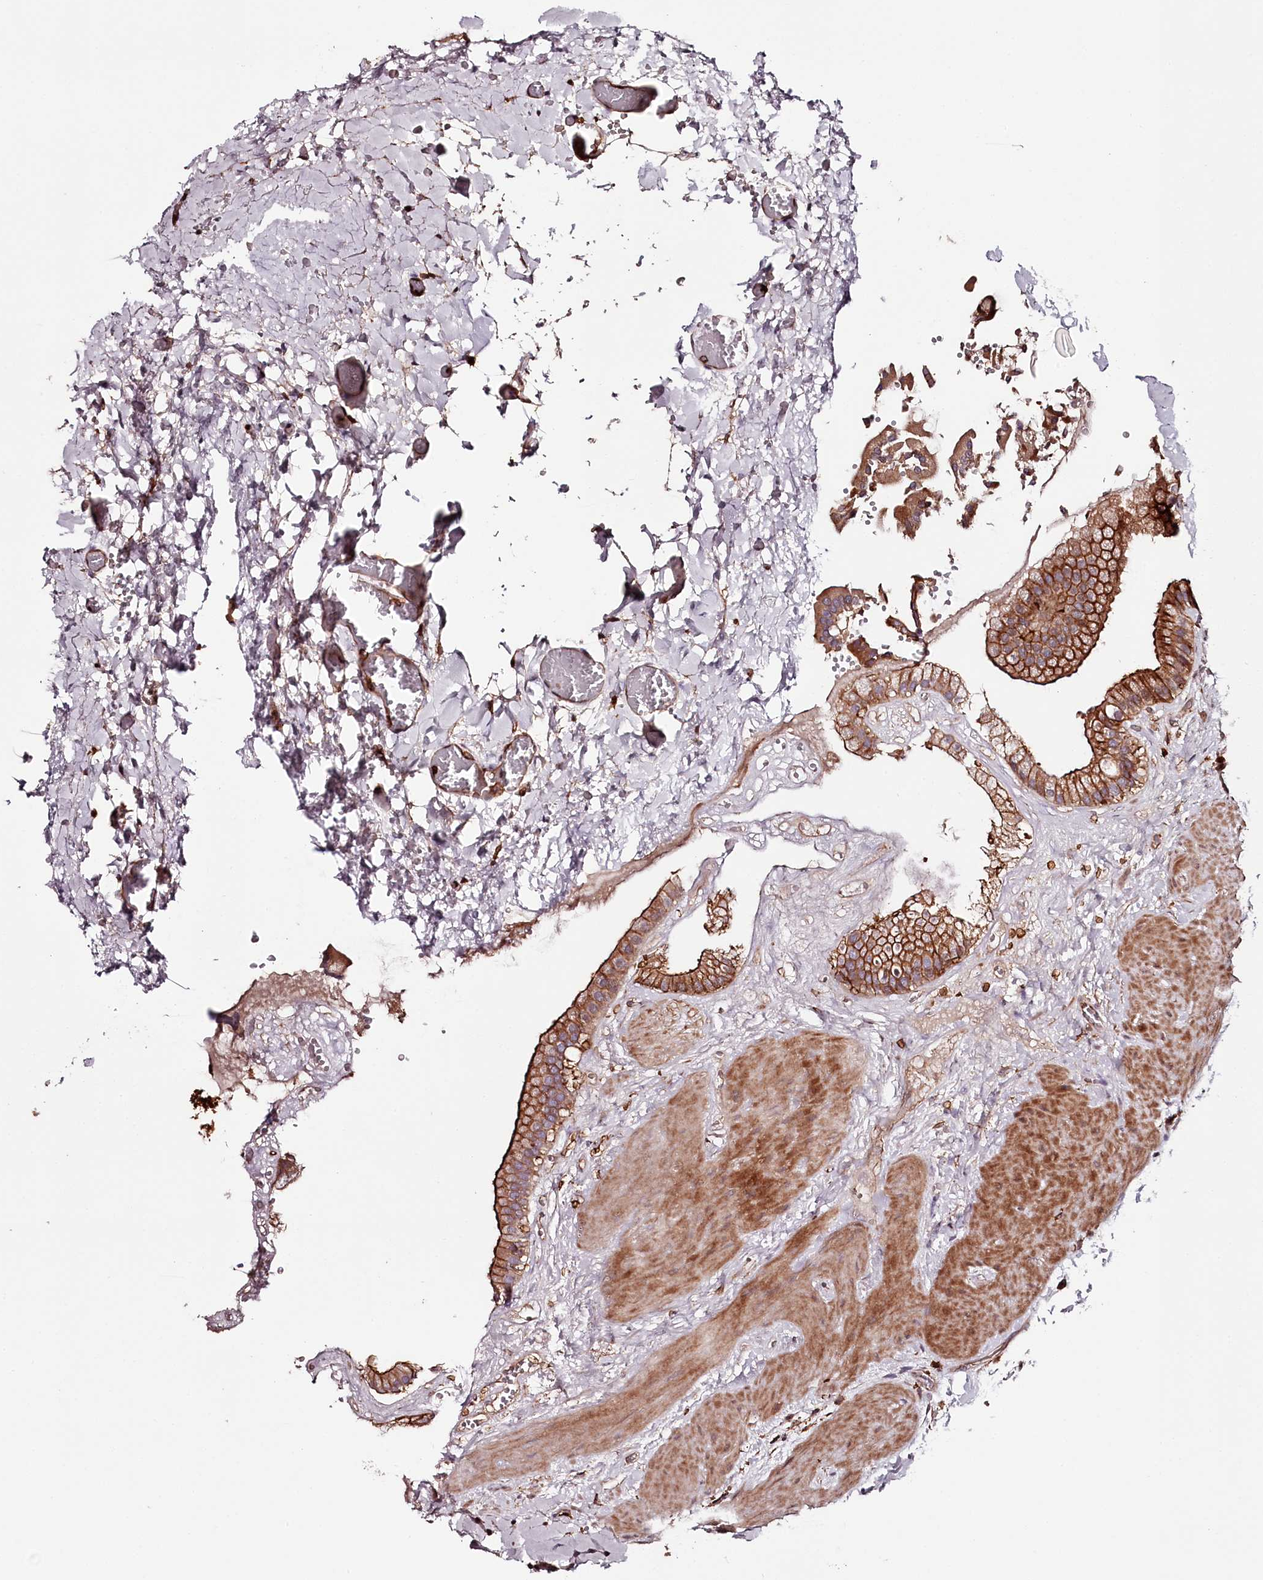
{"staining": {"intensity": "strong", "quantity": ">75%", "location": "cytoplasmic/membranous"}, "tissue": "gallbladder", "cell_type": "Glandular cells", "image_type": "normal", "snomed": [{"axis": "morphology", "description": "Normal tissue, NOS"}, {"axis": "topography", "description": "Gallbladder"}], "caption": "Immunohistochemical staining of benign human gallbladder displays high levels of strong cytoplasmic/membranous staining in about >75% of glandular cells.", "gene": "KIF14", "patient": {"sex": "male", "age": 55}}